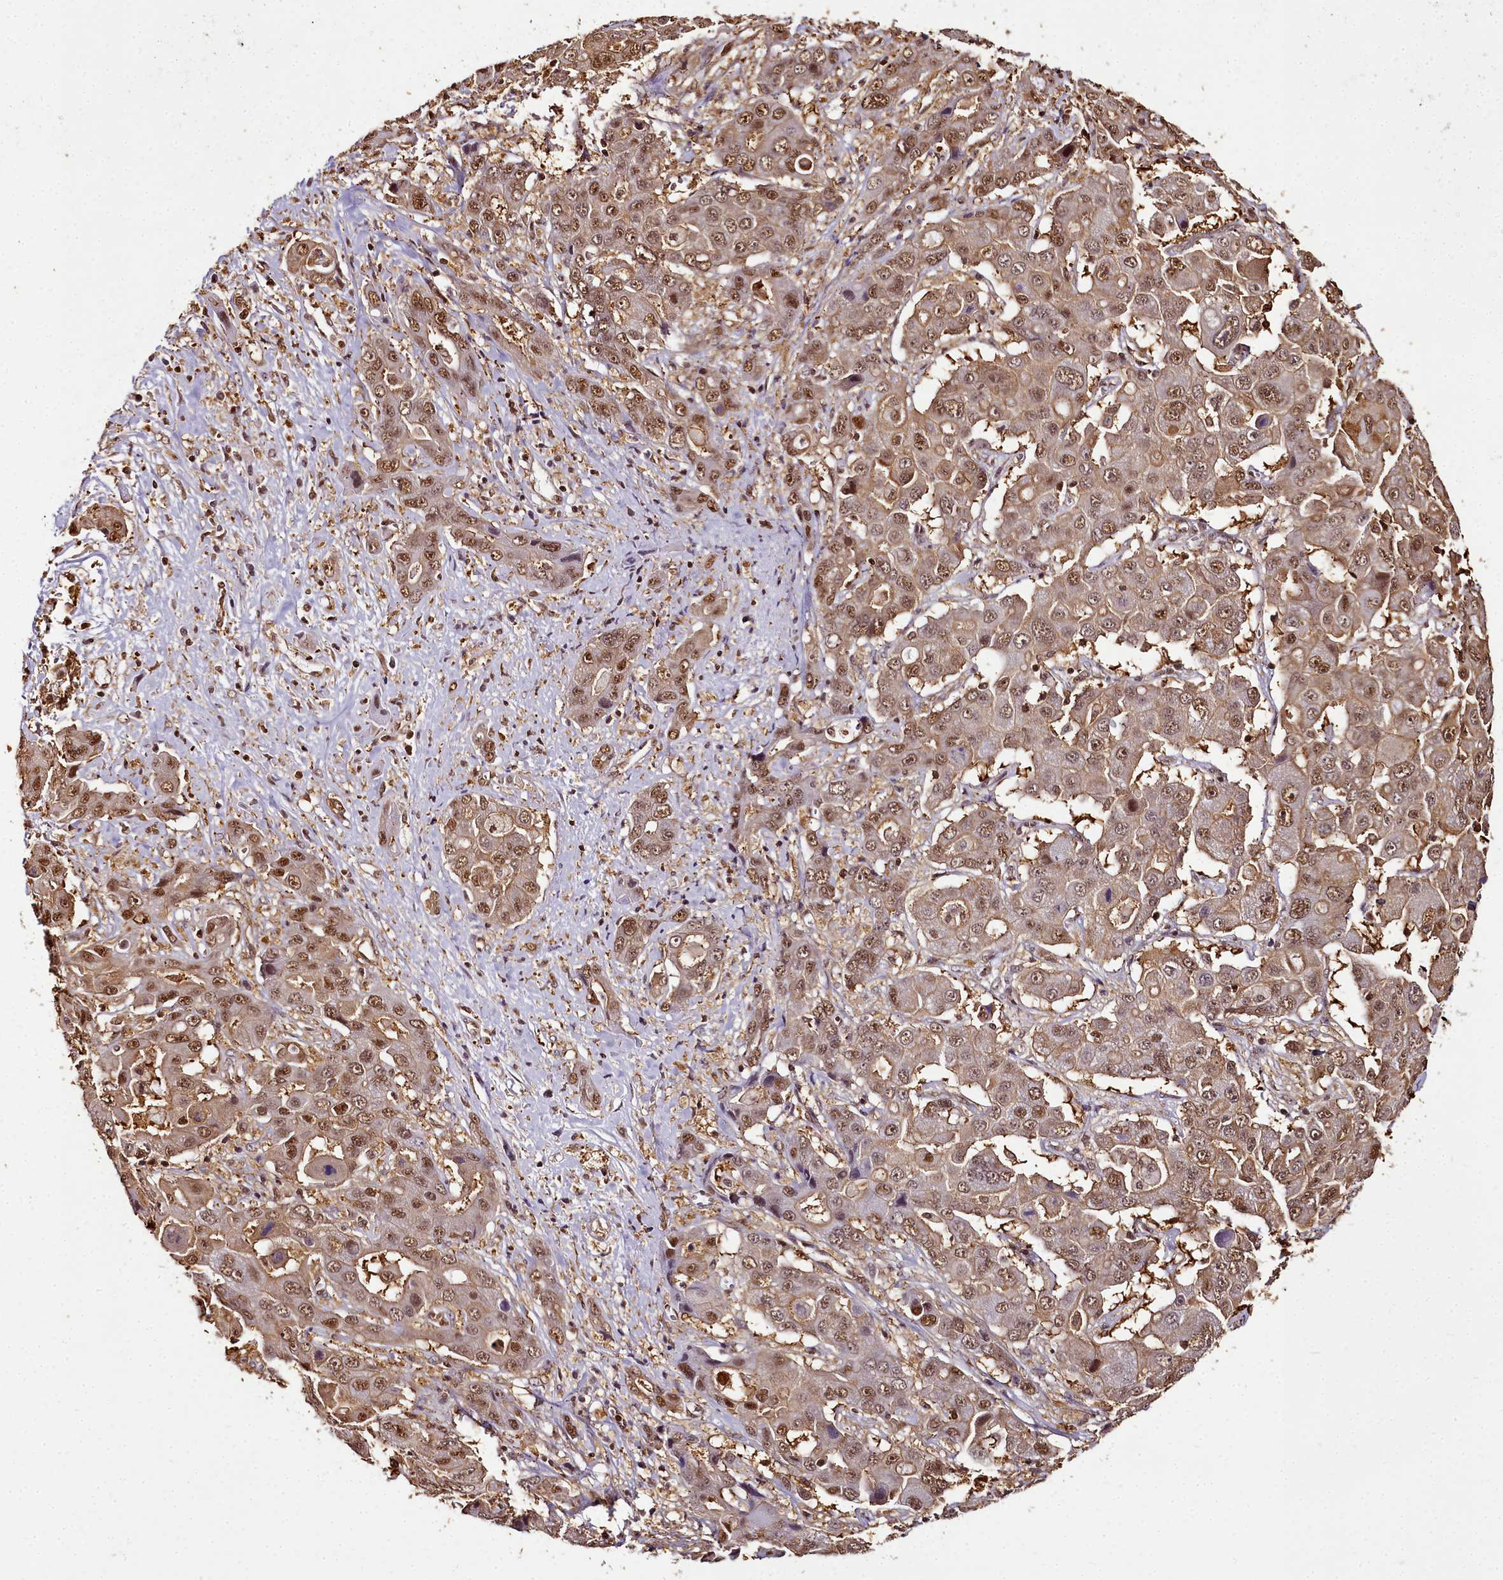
{"staining": {"intensity": "moderate", "quantity": ">75%", "location": "cytoplasmic/membranous,nuclear"}, "tissue": "liver cancer", "cell_type": "Tumor cells", "image_type": "cancer", "snomed": [{"axis": "morphology", "description": "Cholangiocarcinoma"}, {"axis": "topography", "description": "Liver"}], "caption": "Immunohistochemistry (DAB) staining of liver cancer demonstrates moderate cytoplasmic/membranous and nuclear protein expression in about >75% of tumor cells.", "gene": "PPP4C", "patient": {"sex": "male", "age": 67}}